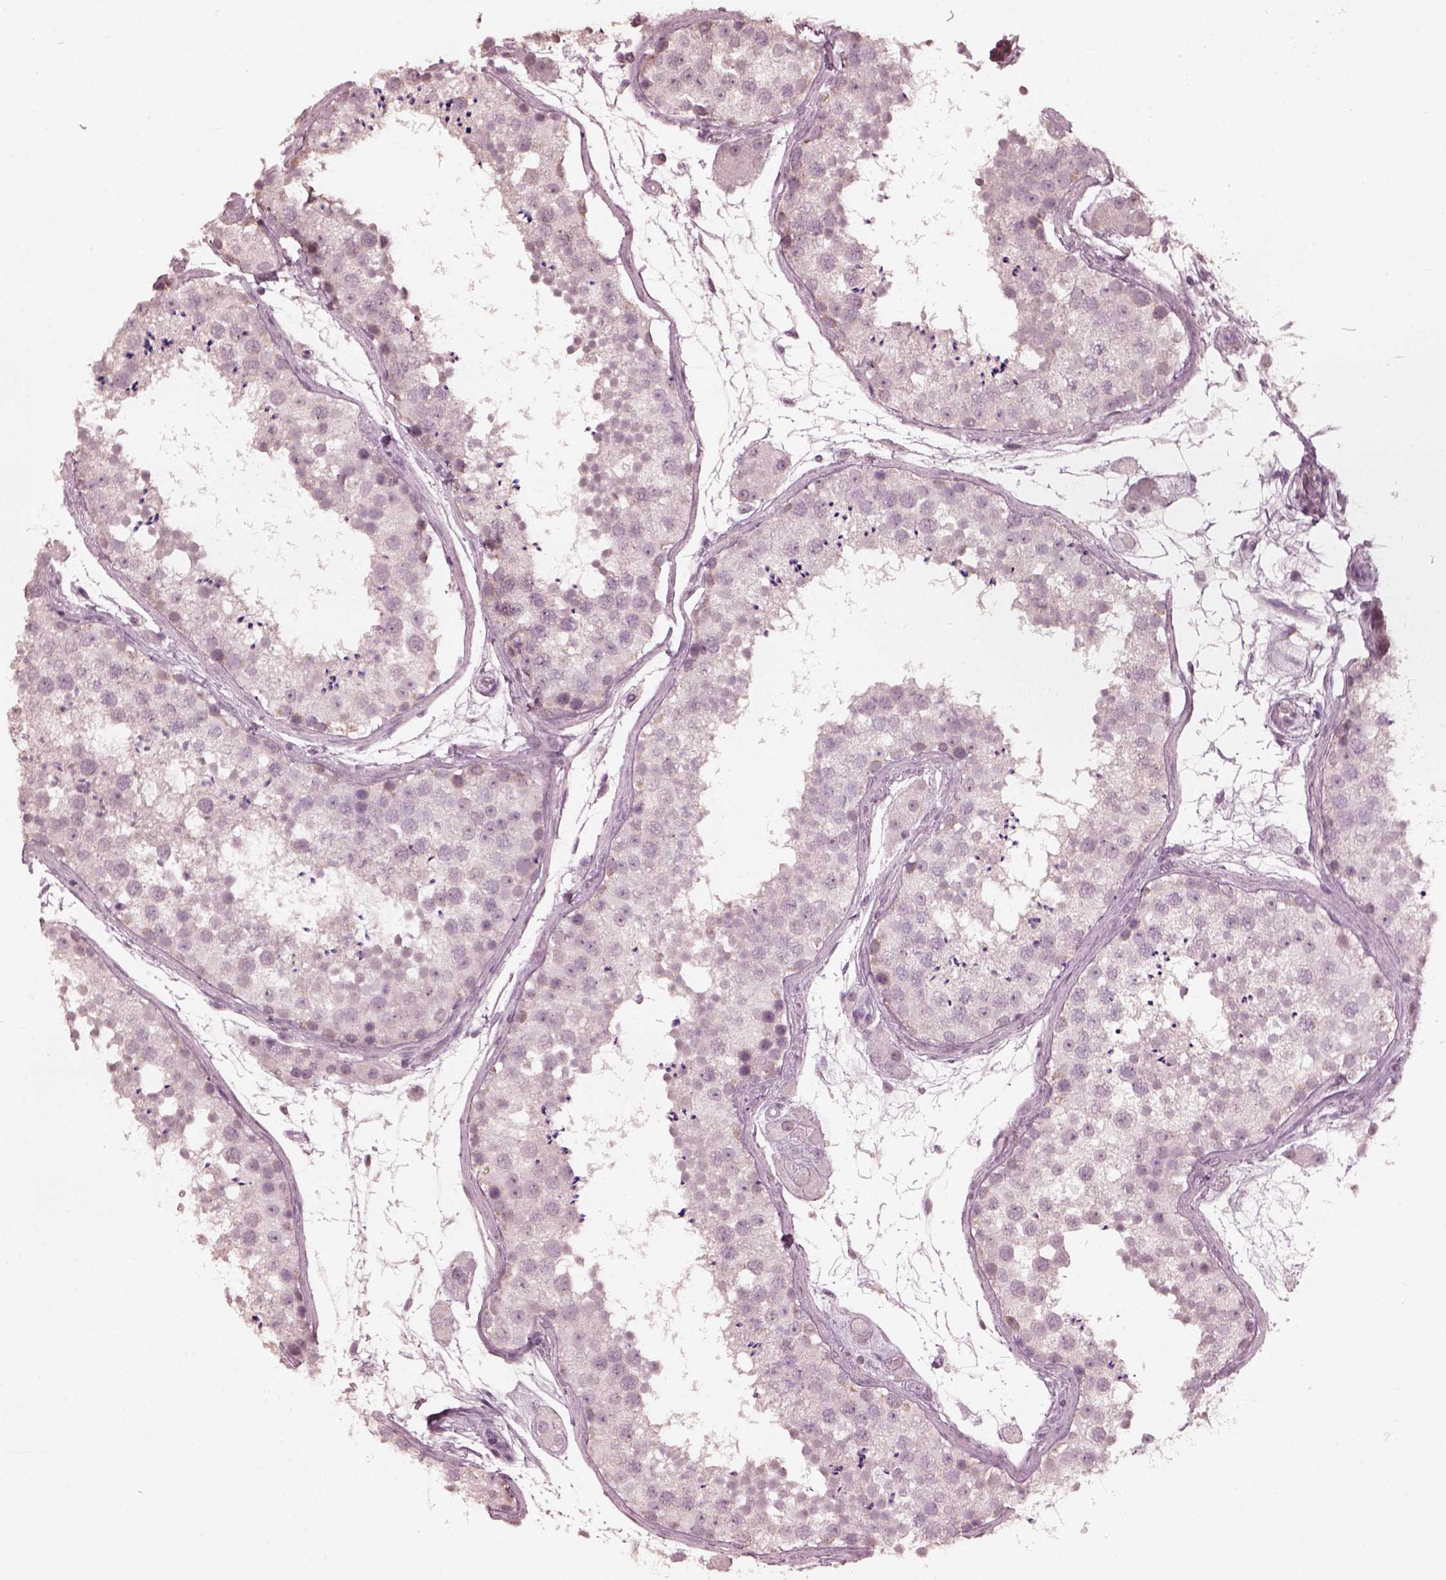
{"staining": {"intensity": "weak", "quantity": "<25%", "location": "cytoplasmic/membranous"}, "tissue": "testis", "cell_type": "Cells in seminiferous ducts", "image_type": "normal", "snomed": [{"axis": "morphology", "description": "Normal tissue, NOS"}, {"axis": "topography", "description": "Testis"}], "caption": "This is an immunohistochemistry histopathology image of normal testis. There is no positivity in cells in seminiferous ducts.", "gene": "KRT79", "patient": {"sex": "male", "age": 41}}